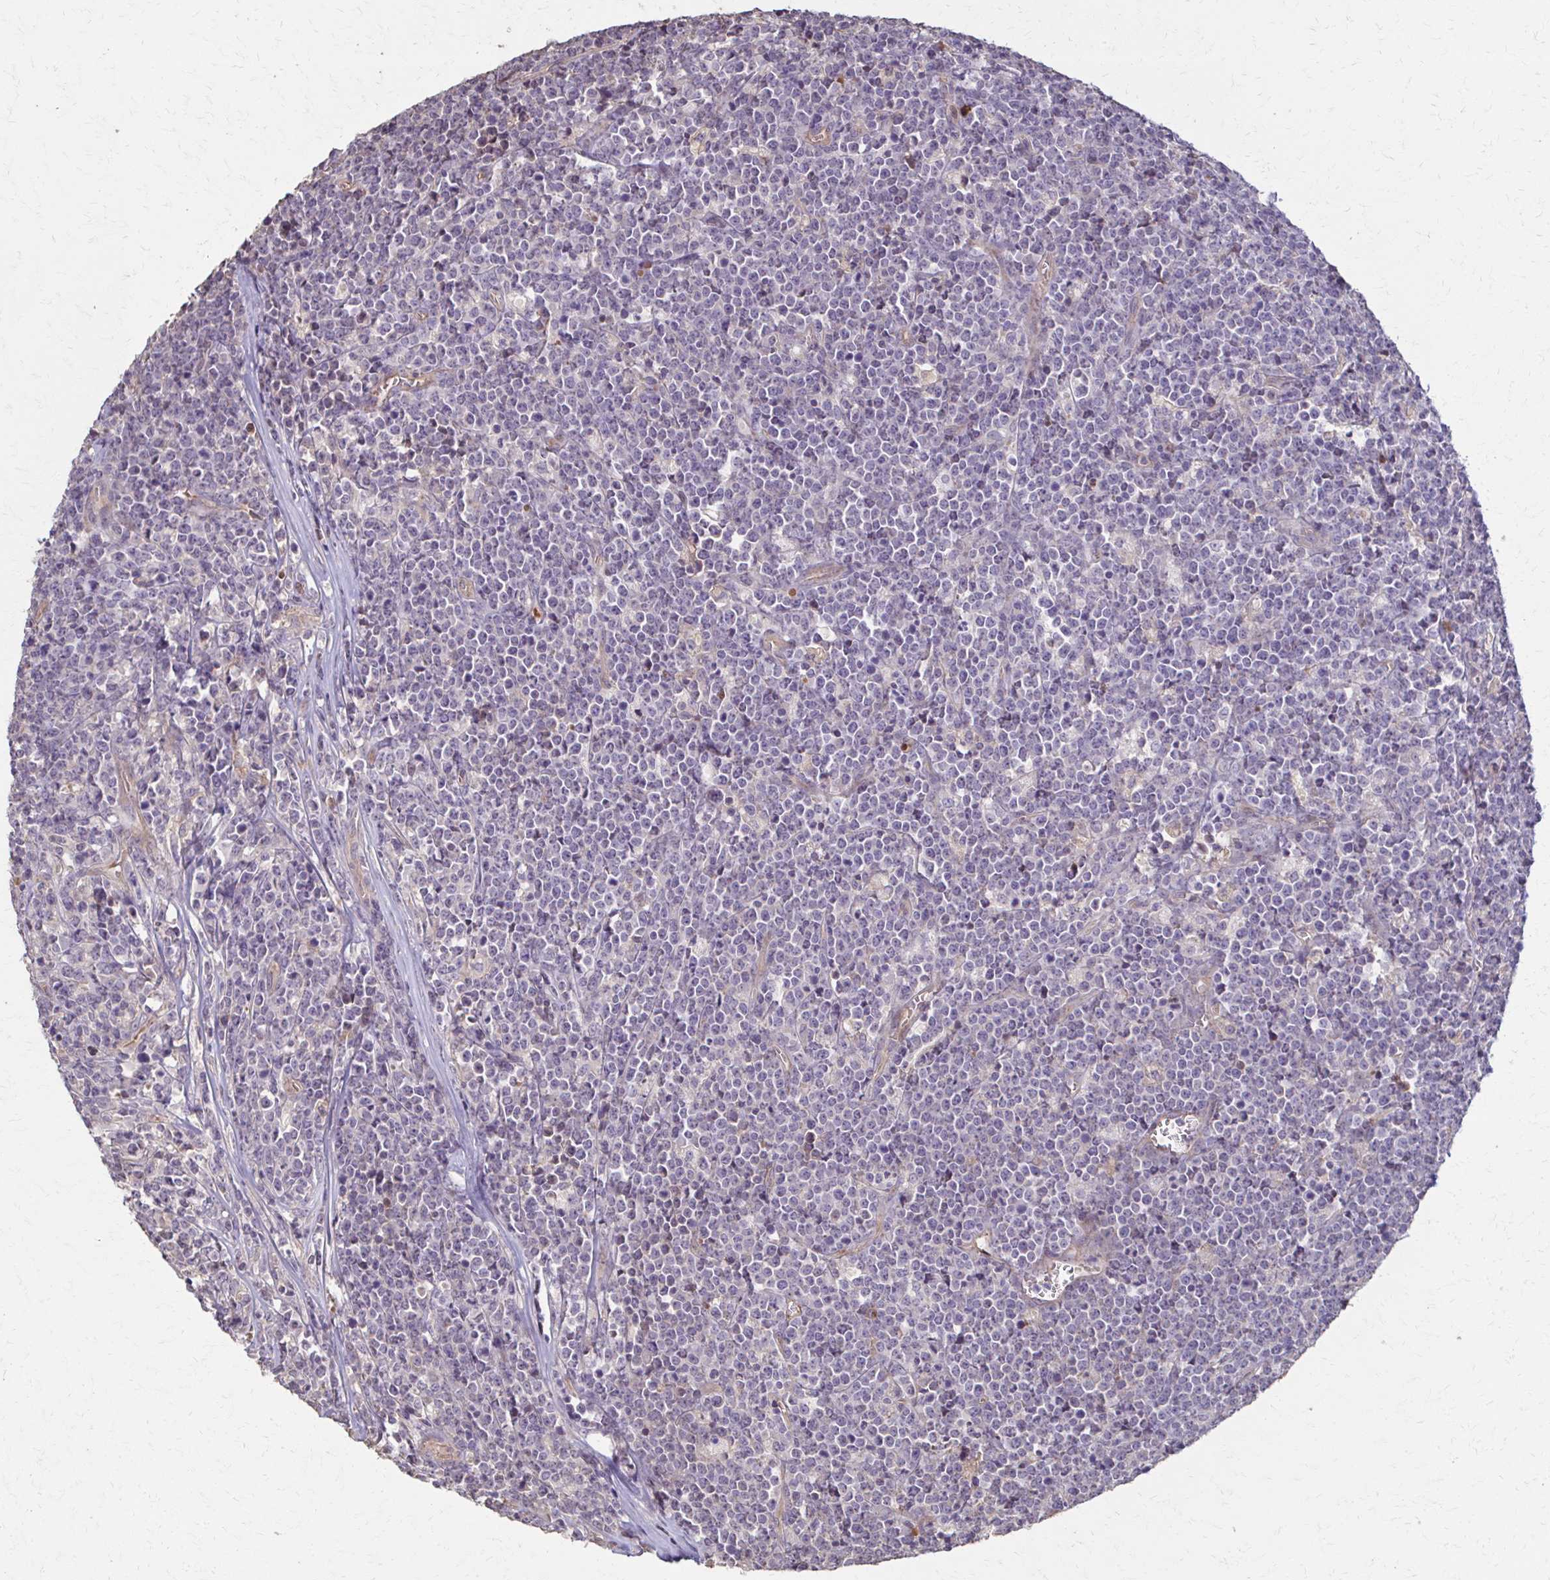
{"staining": {"intensity": "negative", "quantity": "none", "location": "none"}, "tissue": "lymphoma", "cell_type": "Tumor cells", "image_type": "cancer", "snomed": [{"axis": "morphology", "description": "Malignant lymphoma, non-Hodgkin's type, High grade"}, {"axis": "topography", "description": "Small intestine"}], "caption": "The histopathology image demonstrates no staining of tumor cells in high-grade malignant lymphoma, non-Hodgkin's type. Nuclei are stained in blue.", "gene": "IL18BP", "patient": {"sex": "female", "age": 56}}